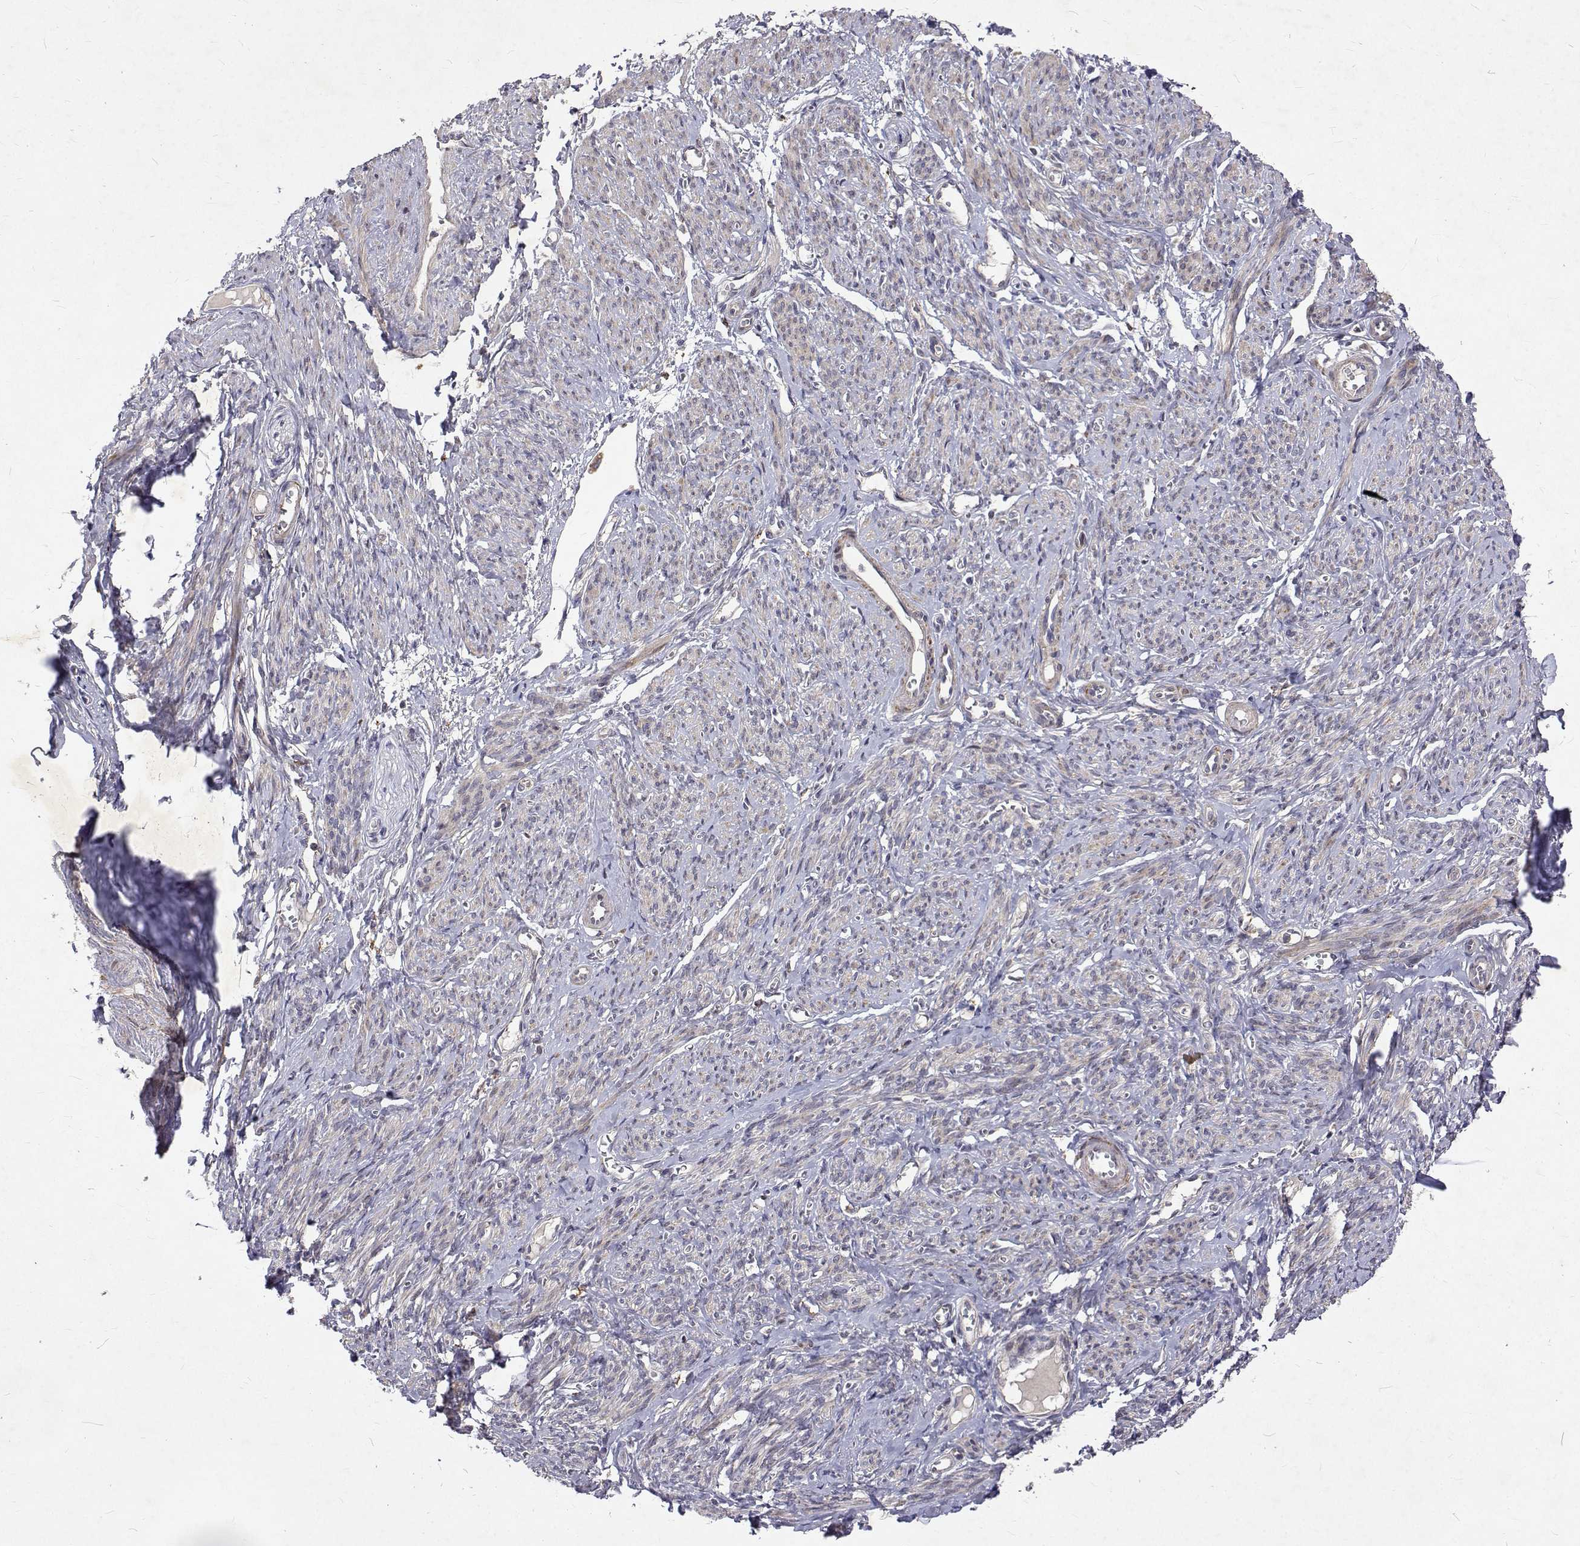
{"staining": {"intensity": "moderate", "quantity": "<25%", "location": "cytoplasmic/membranous"}, "tissue": "smooth muscle", "cell_type": "Smooth muscle cells", "image_type": "normal", "snomed": [{"axis": "morphology", "description": "Normal tissue, NOS"}, {"axis": "topography", "description": "Smooth muscle"}], "caption": "Immunohistochemistry micrograph of normal smooth muscle stained for a protein (brown), which exhibits low levels of moderate cytoplasmic/membranous positivity in approximately <25% of smooth muscle cells.", "gene": "ALKBH8", "patient": {"sex": "female", "age": 65}}